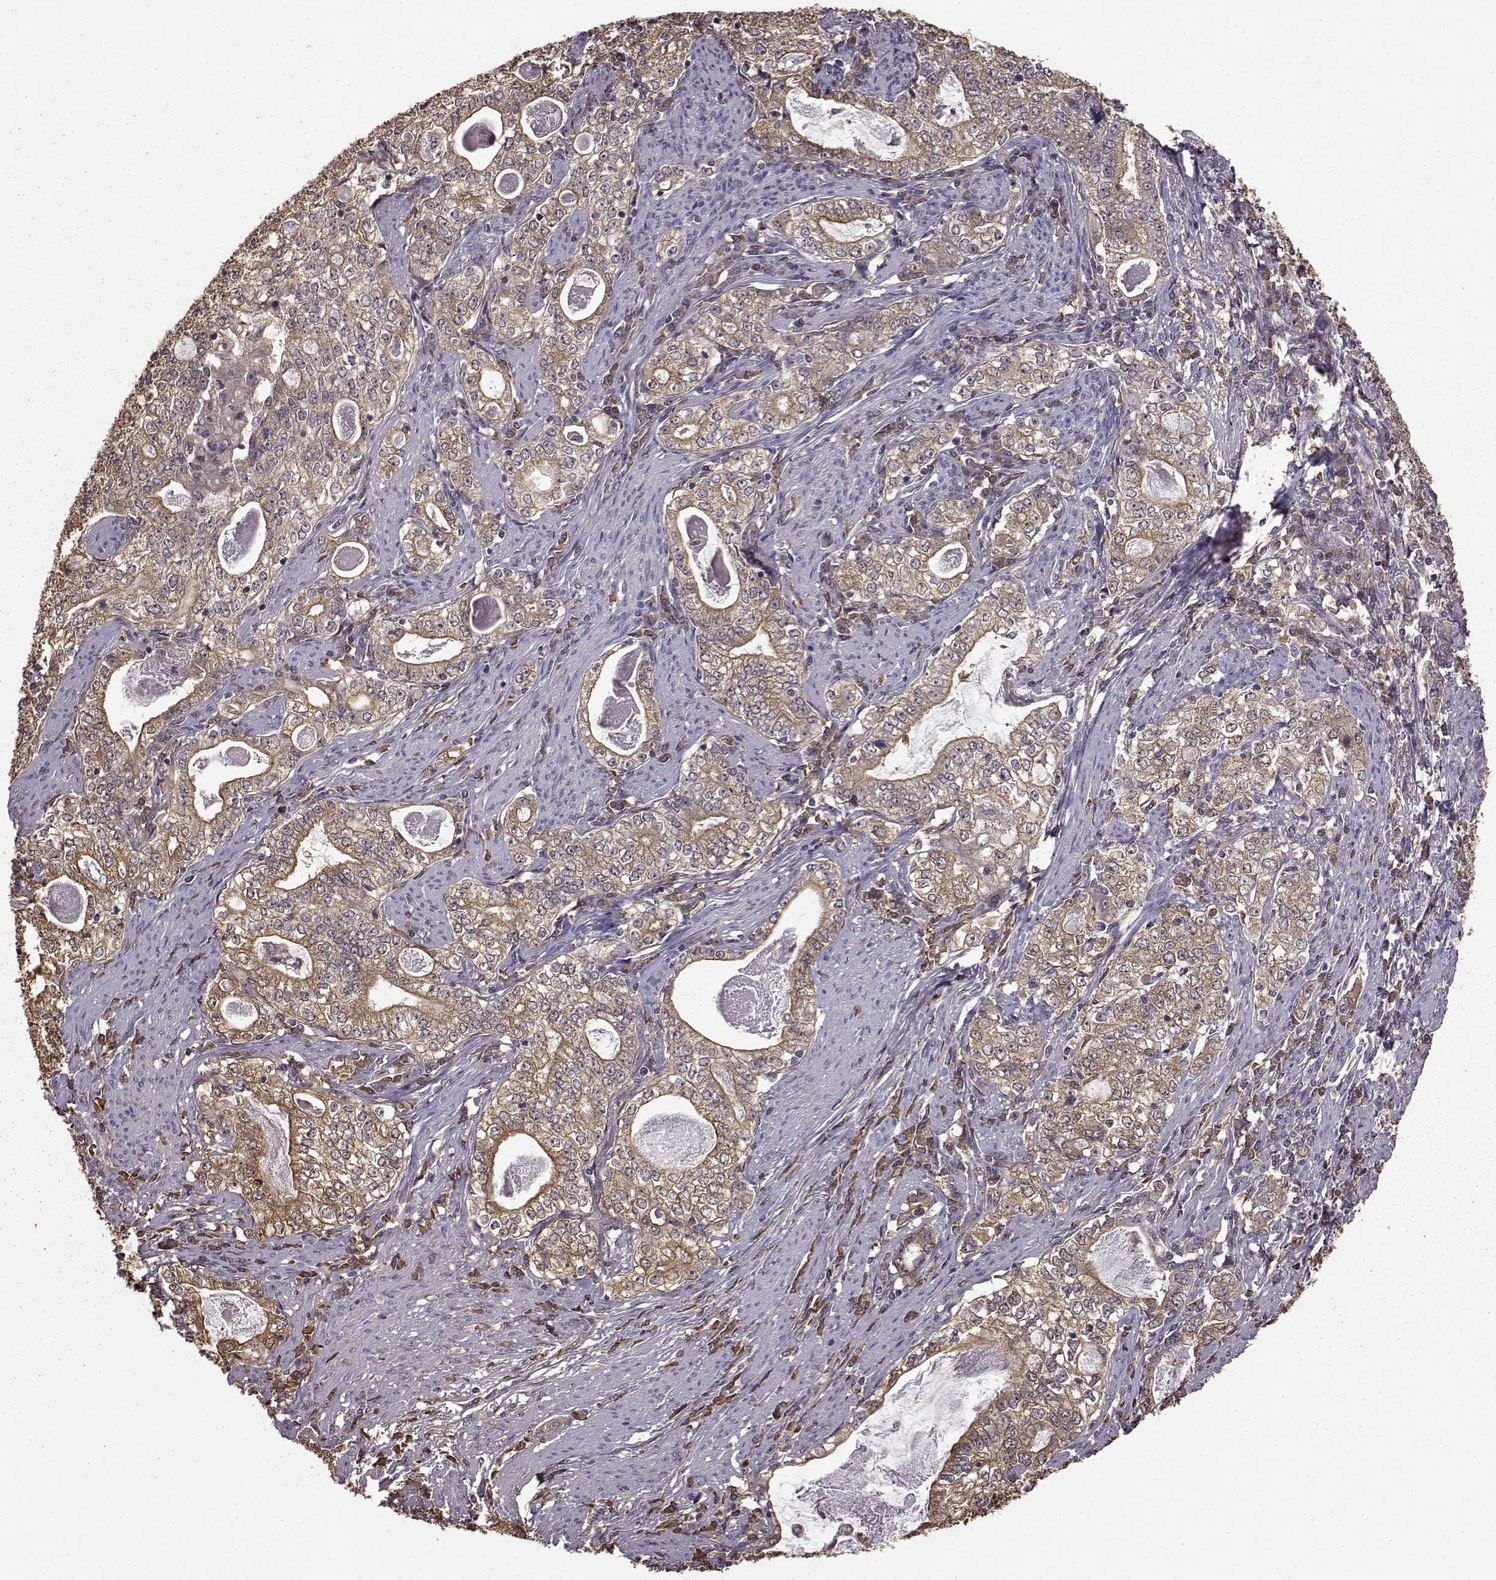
{"staining": {"intensity": "moderate", "quantity": "25%-75%", "location": "cytoplasmic/membranous"}, "tissue": "stomach cancer", "cell_type": "Tumor cells", "image_type": "cancer", "snomed": [{"axis": "morphology", "description": "Adenocarcinoma, NOS"}, {"axis": "topography", "description": "Stomach, lower"}], "caption": "A photomicrograph showing moderate cytoplasmic/membranous positivity in about 25%-75% of tumor cells in adenocarcinoma (stomach), as visualized by brown immunohistochemical staining.", "gene": "NME1-NME2", "patient": {"sex": "female", "age": 72}}